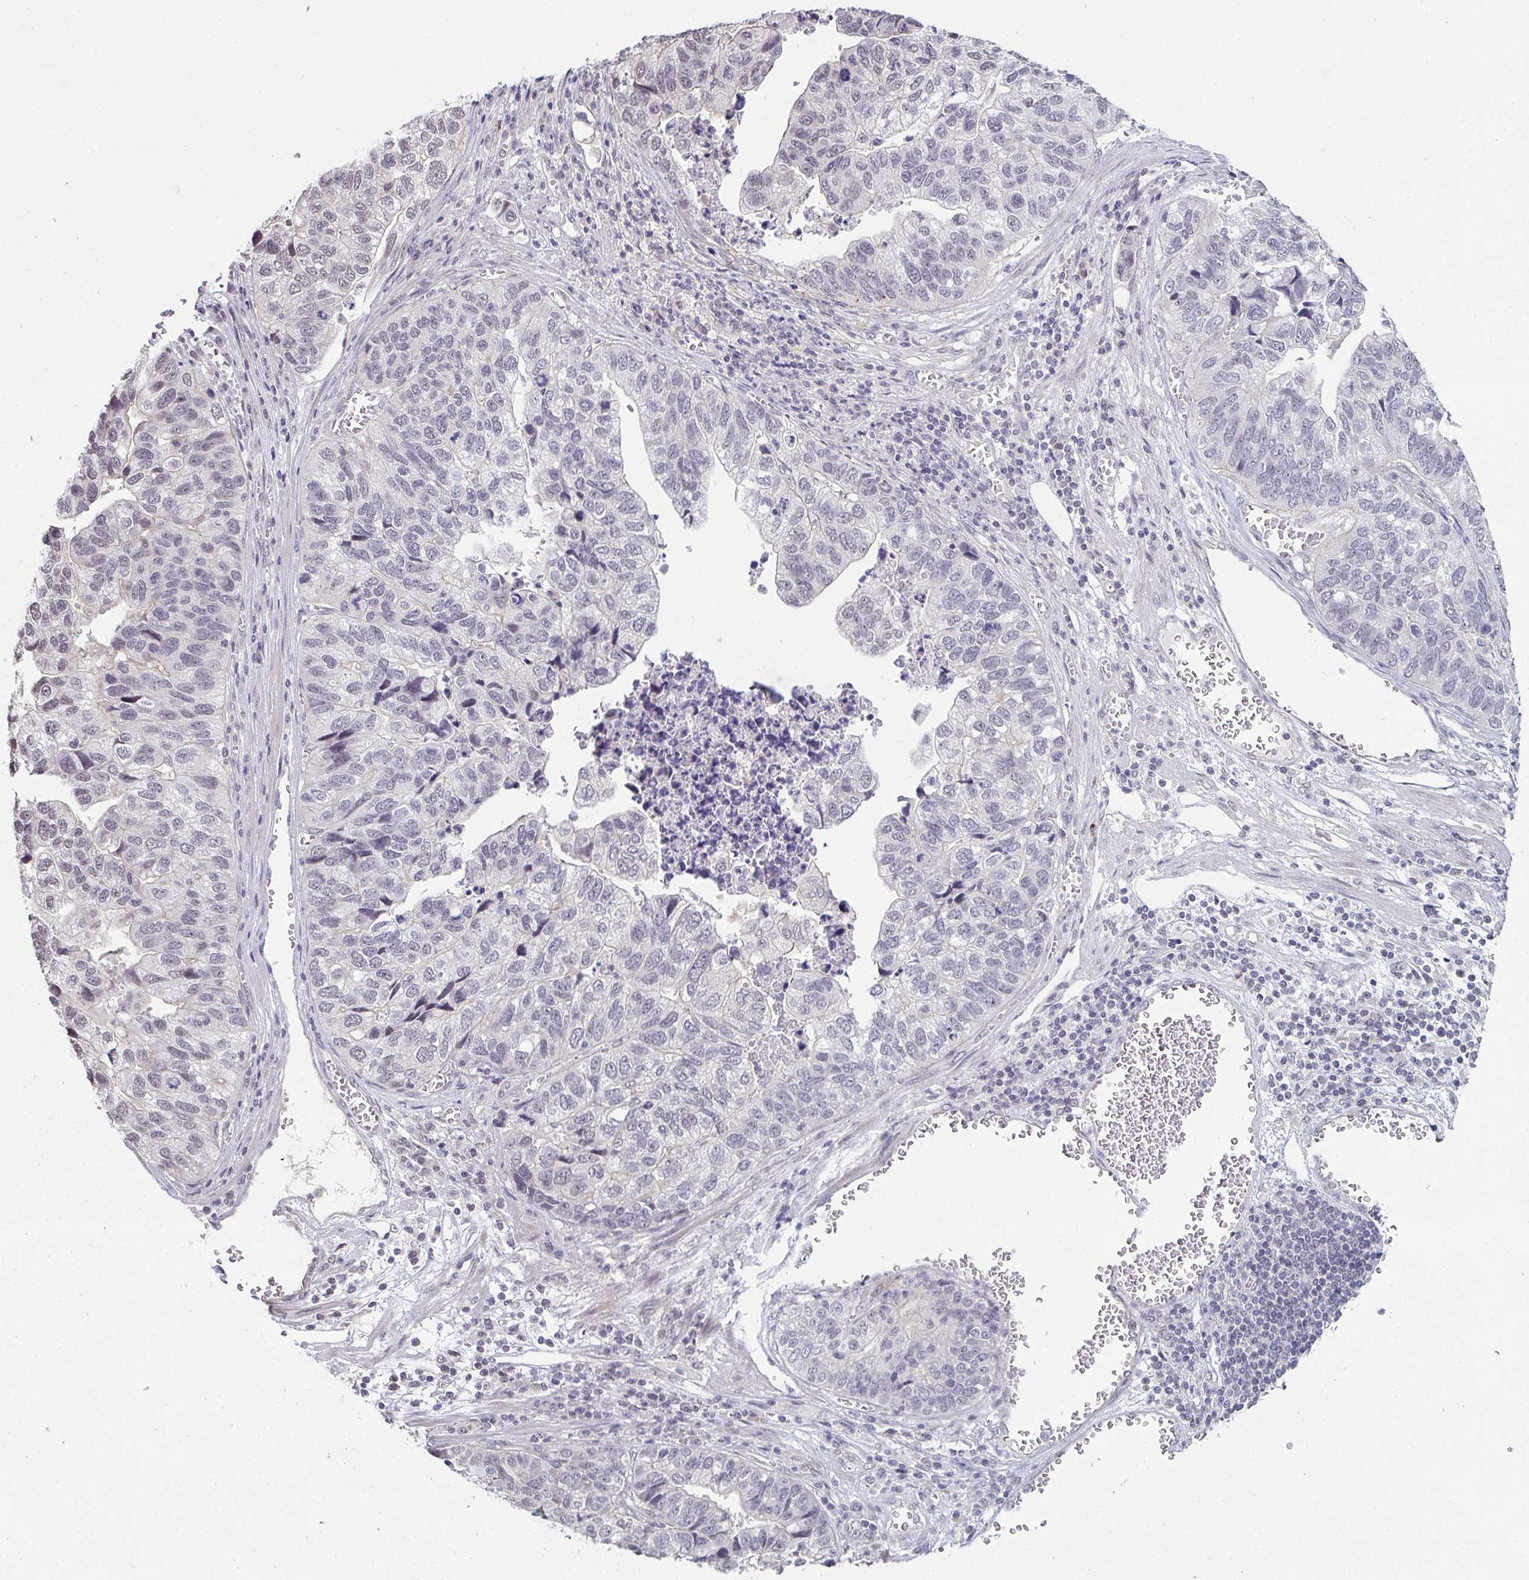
{"staining": {"intensity": "negative", "quantity": "none", "location": "none"}, "tissue": "stomach cancer", "cell_type": "Tumor cells", "image_type": "cancer", "snomed": [{"axis": "morphology", "description": "Adenocarcinoma, NOS"}, {"axis": "topography", "description": "Stomach, upper"}], "caption": "Immunohistochemistry (IHC) histopathology image of neoplastic tissue: human stomach cancer (adenocarcinoma) stained with DAB (3,3'-diaminobenzidine) reveals no significant protein expression in tumor cells.", "gene": "ZNF214", "patient": {"sex": "female", "age": 67}}